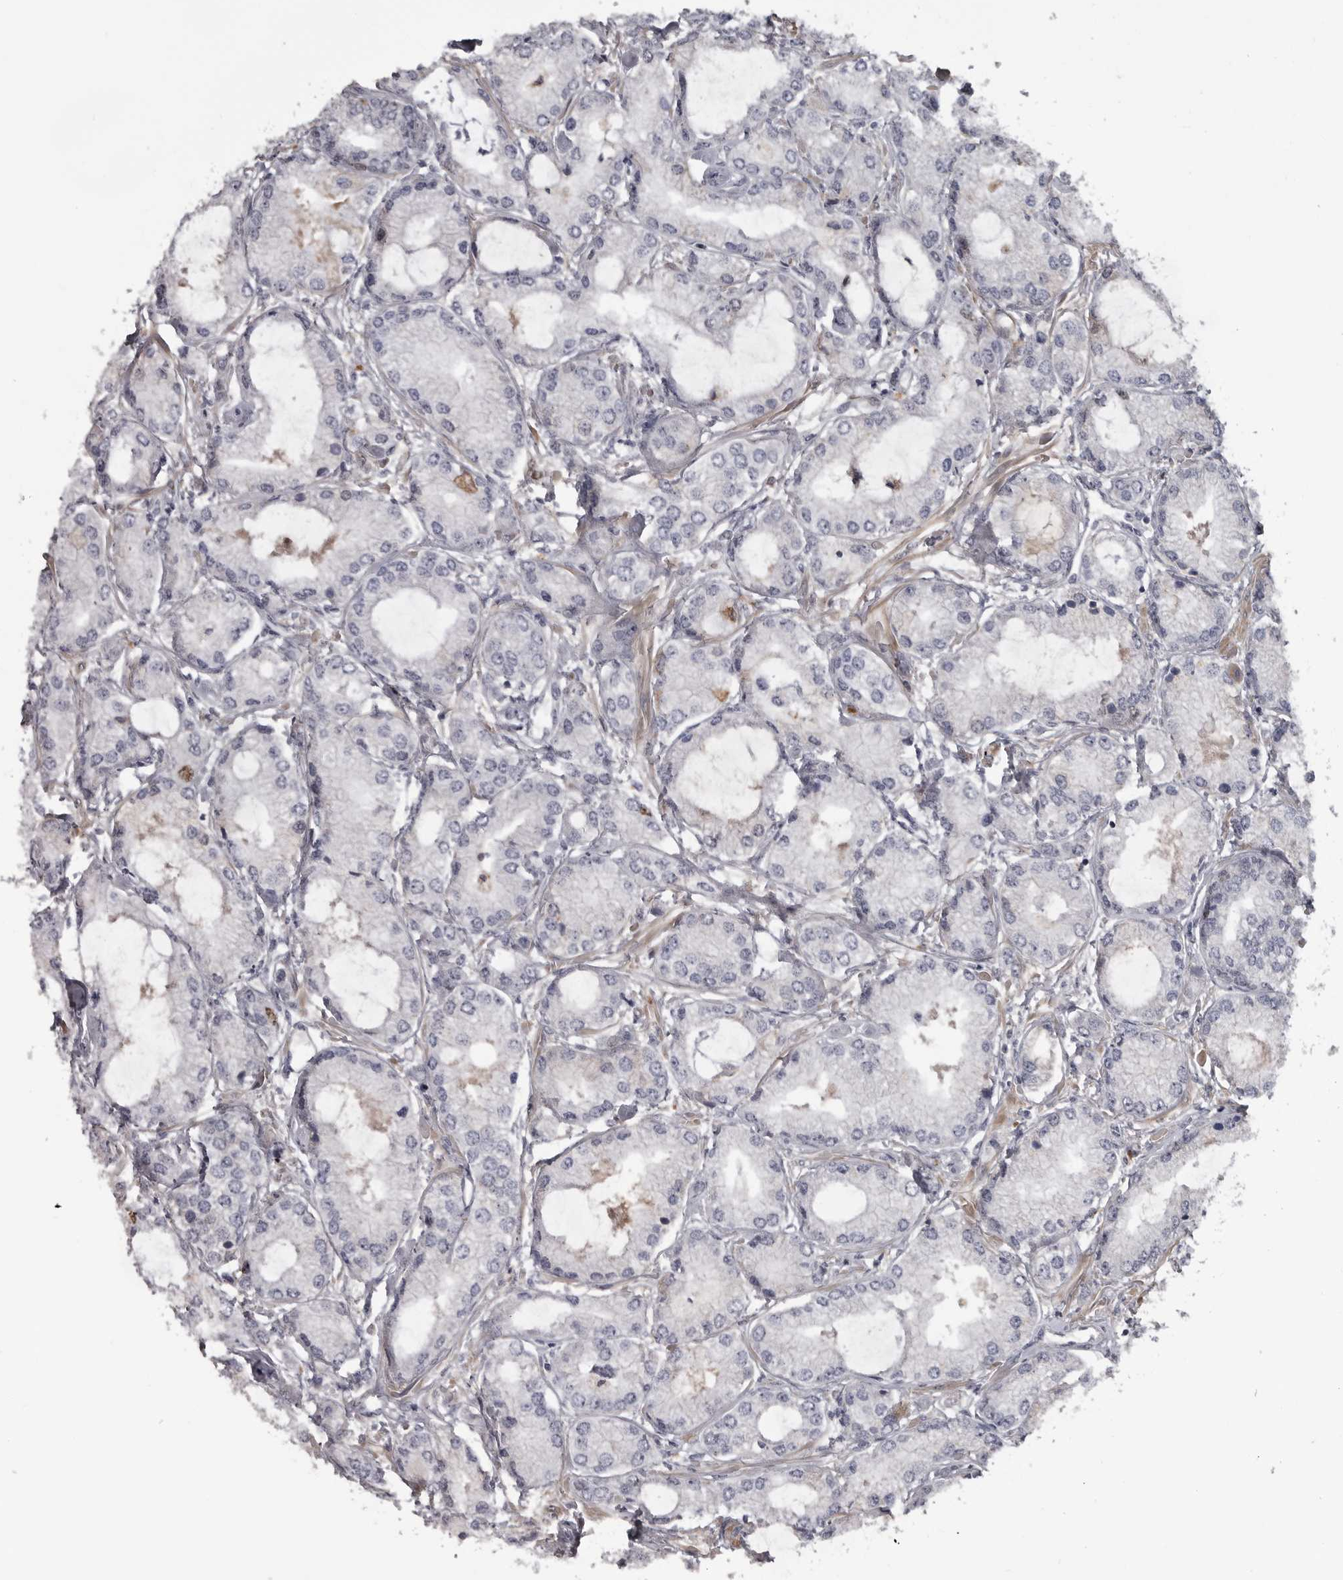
{"staining": {"intensity": "negative", "quantity": "none", "location": "none"}, "tissue": "prostate cancer", "cell_type": "Tumor cells", "image_type": "cancer", "snomed": [{"axis": "morphology", "description": "Adenocarcinoma, Low grade"}, {"axis": "topography", "description": "Prostate"}], "caption": "Immunohistochemistry of human prostate adenocarcinoma (low-grade) exhibits no positivity in tumor cells.", "gene": "ZNF277", "patient": {"sex": "male", "age": 62}}